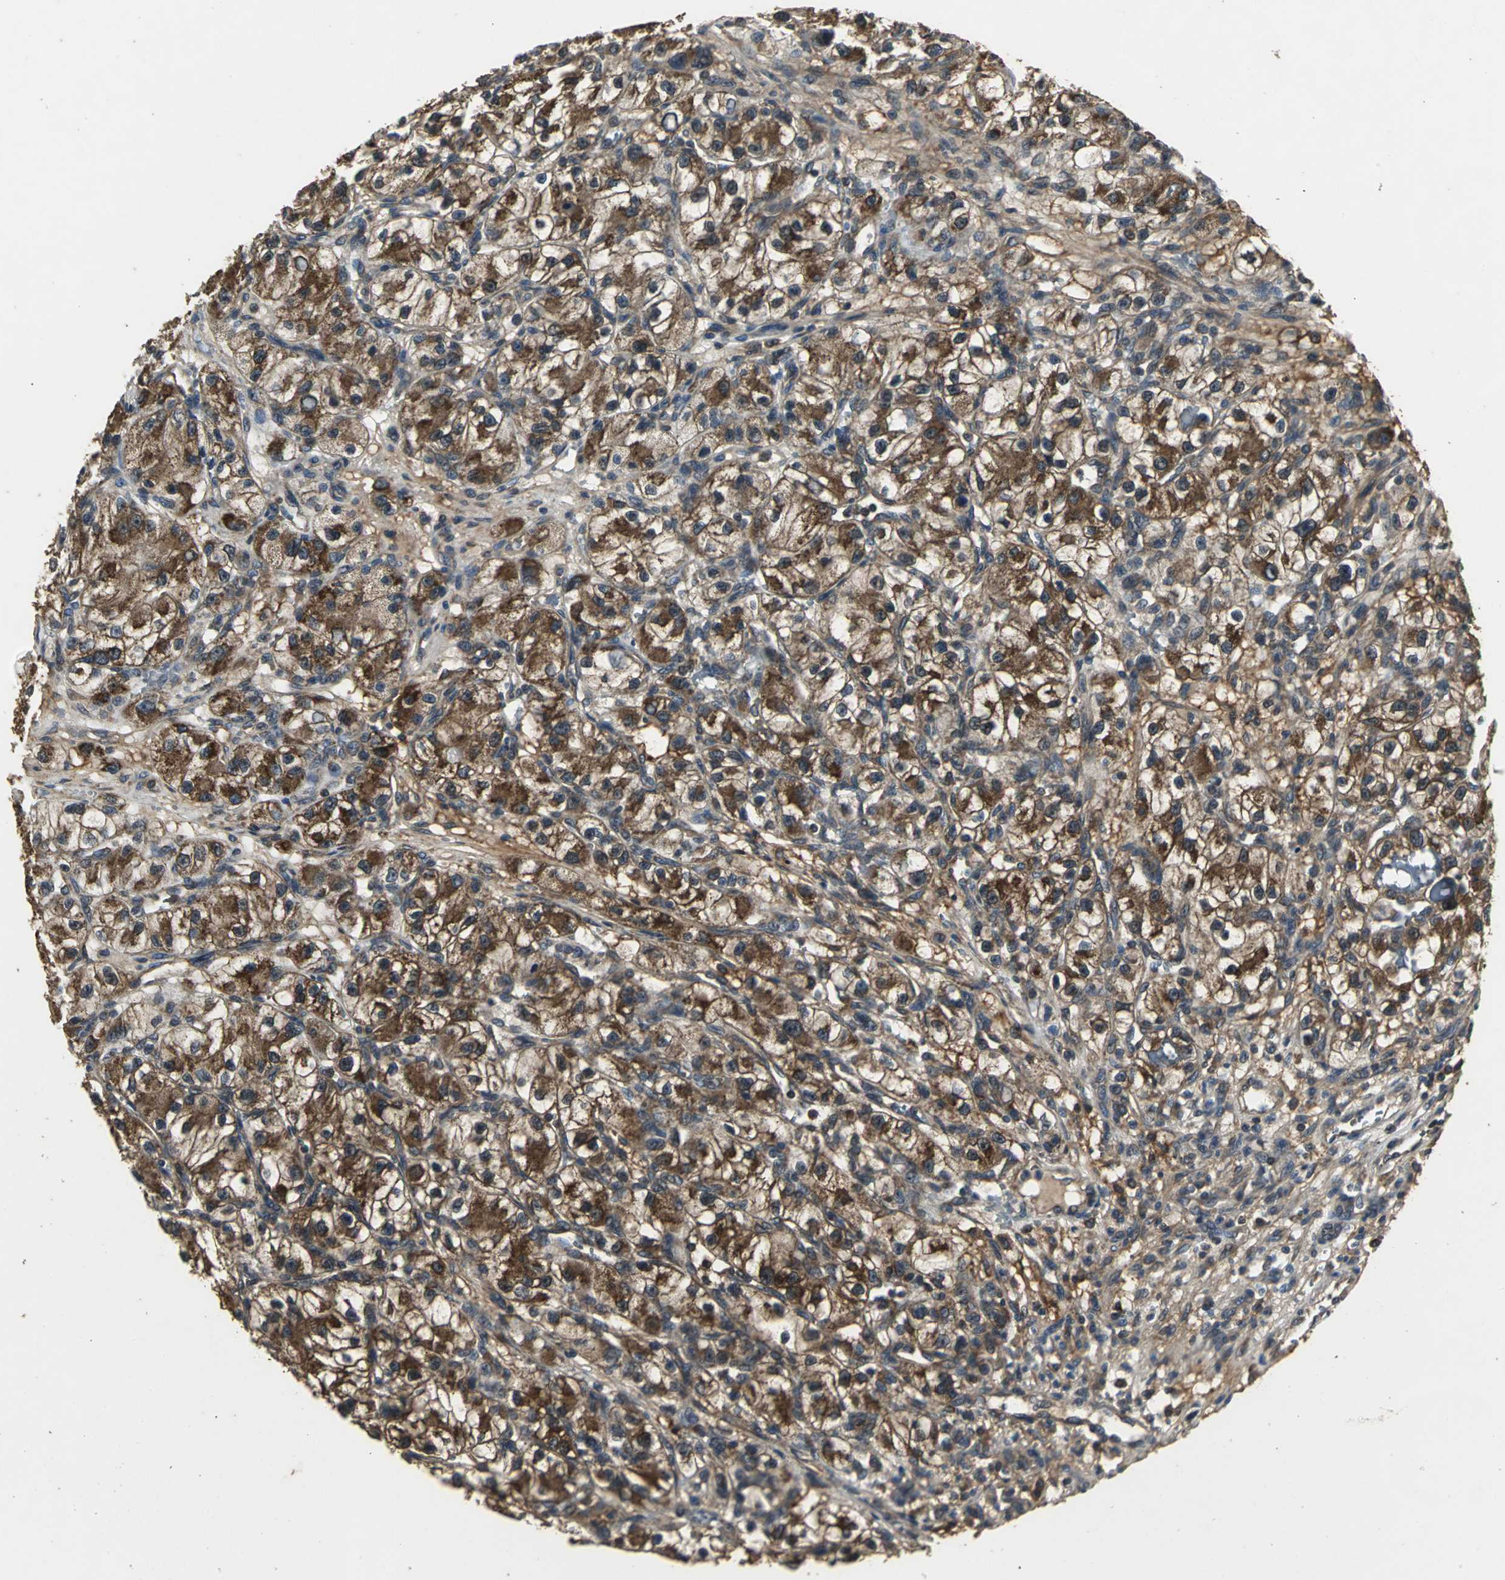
{"staining": {"intensity": "moderate", "quantity": ">75%", "location": "cytoplasmic/membranous"}, "tissue": "renal cancer", "cell_type": "Tumor cells", "image_type": "cancer", "snomed": [{"axis": "morphology", "description": "Adenocarcinoma, NOS"}, {"axis": "topography", "description": "Kidney"}], "caption": "High-power microscopy captured an IHC image of renal cancer, revealing moderate cytoplasmic/membranous staining in about >75% of tumor cells.", "gene": "IRF3", "patient": {"sex": "female", "age": 57}}